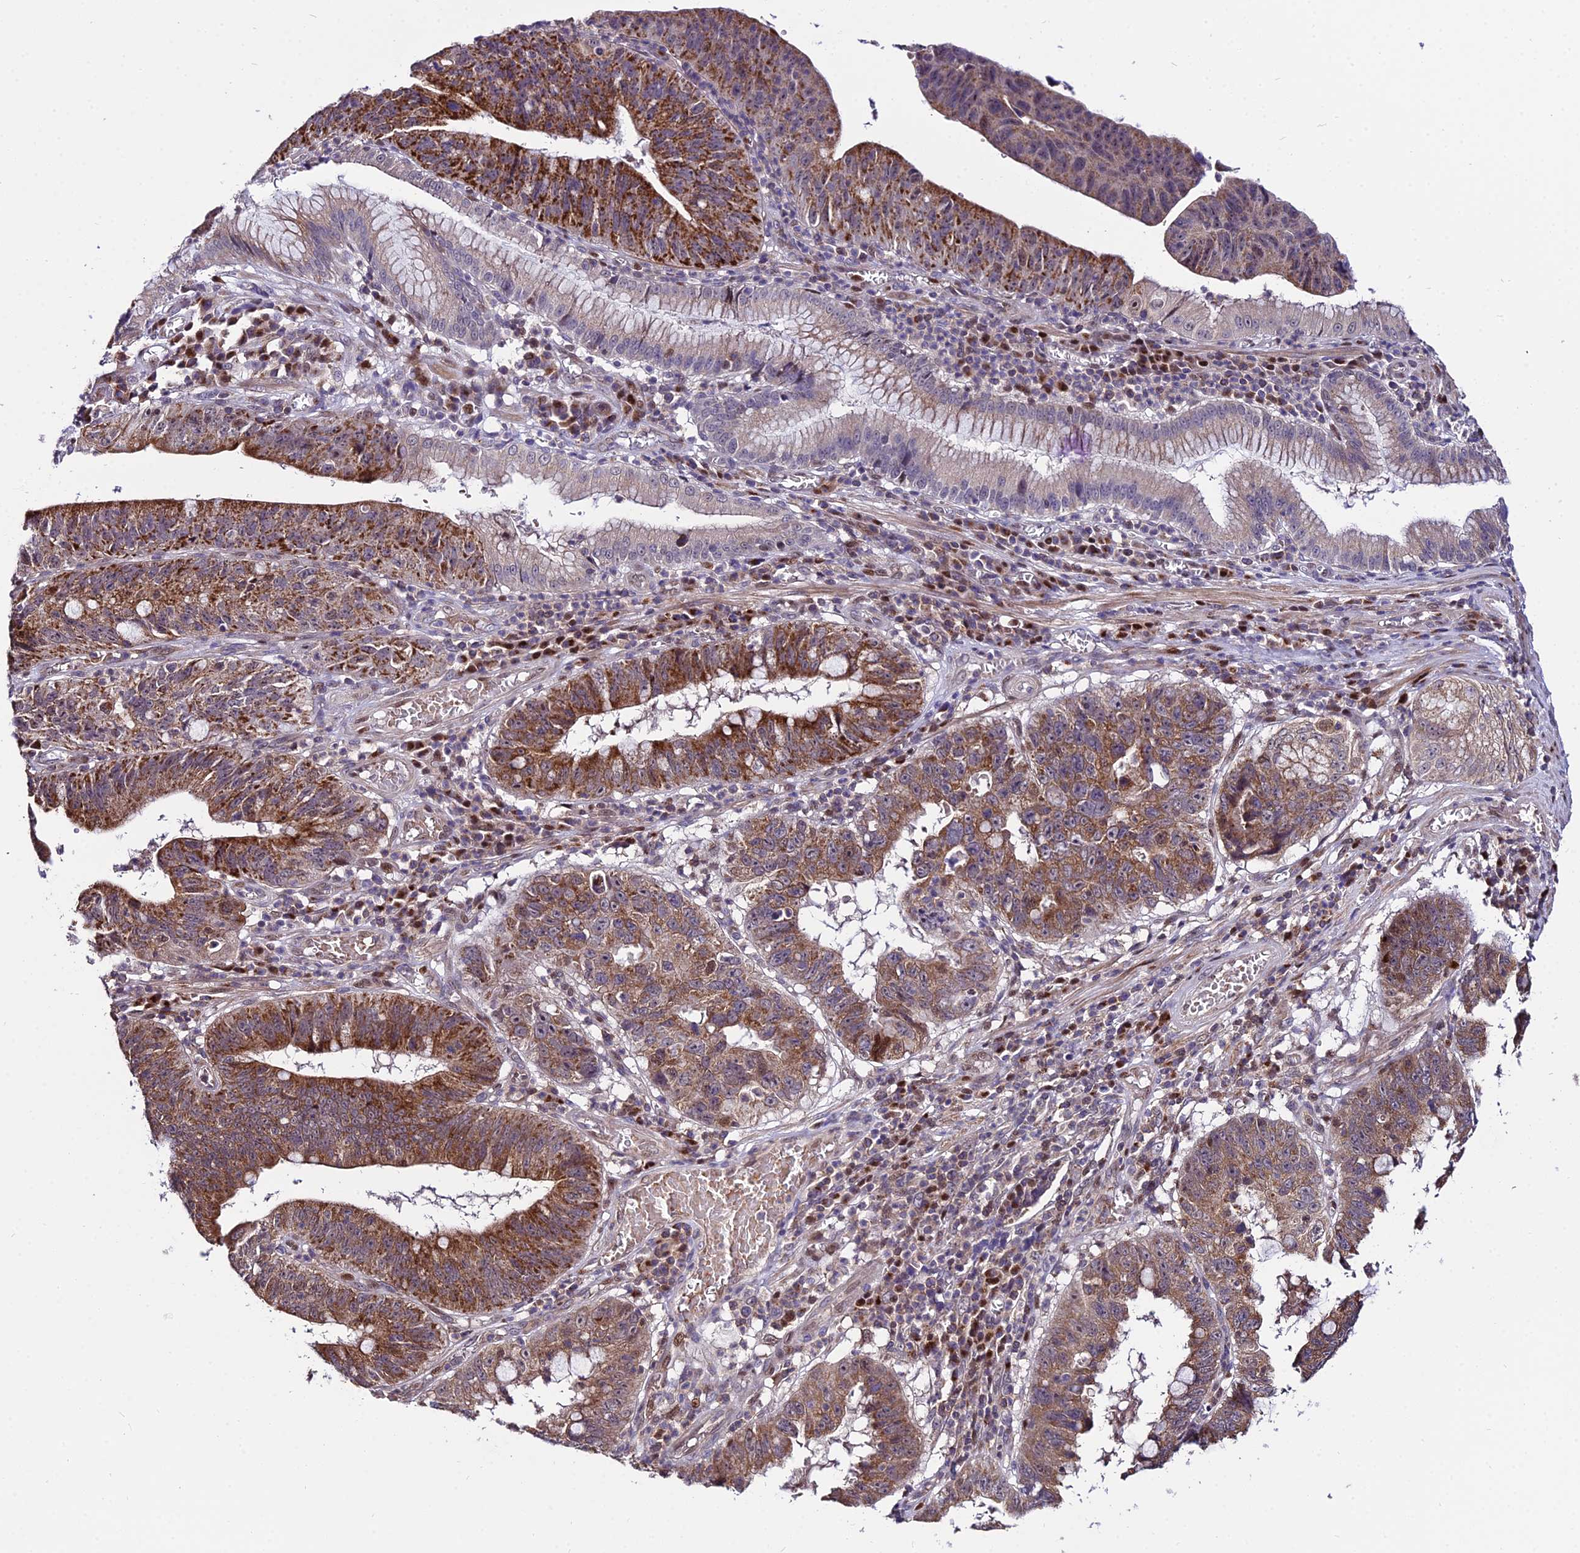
{"staining": {"intensity": "strong", "quantity": "25%-75%", "location": "cytoplasmic/membranous"}, "tissue": "stomach cancer", "cell_type": "Tumor cells", "image_type": "cancer", "snomed": [{"axis": "morphology", "description": "Adenocarcinoma, NOS"}, {"axis": "topography", "description": "Stomach"}], "caption": "Stomach cancer (adenocarcinoma) tissue demonstrates strong cytoplasmic/membranous positivity in about 25%-75% of tumor cells", "gene": "CIB3", "patient": {"sex": "male", "age": 59}}